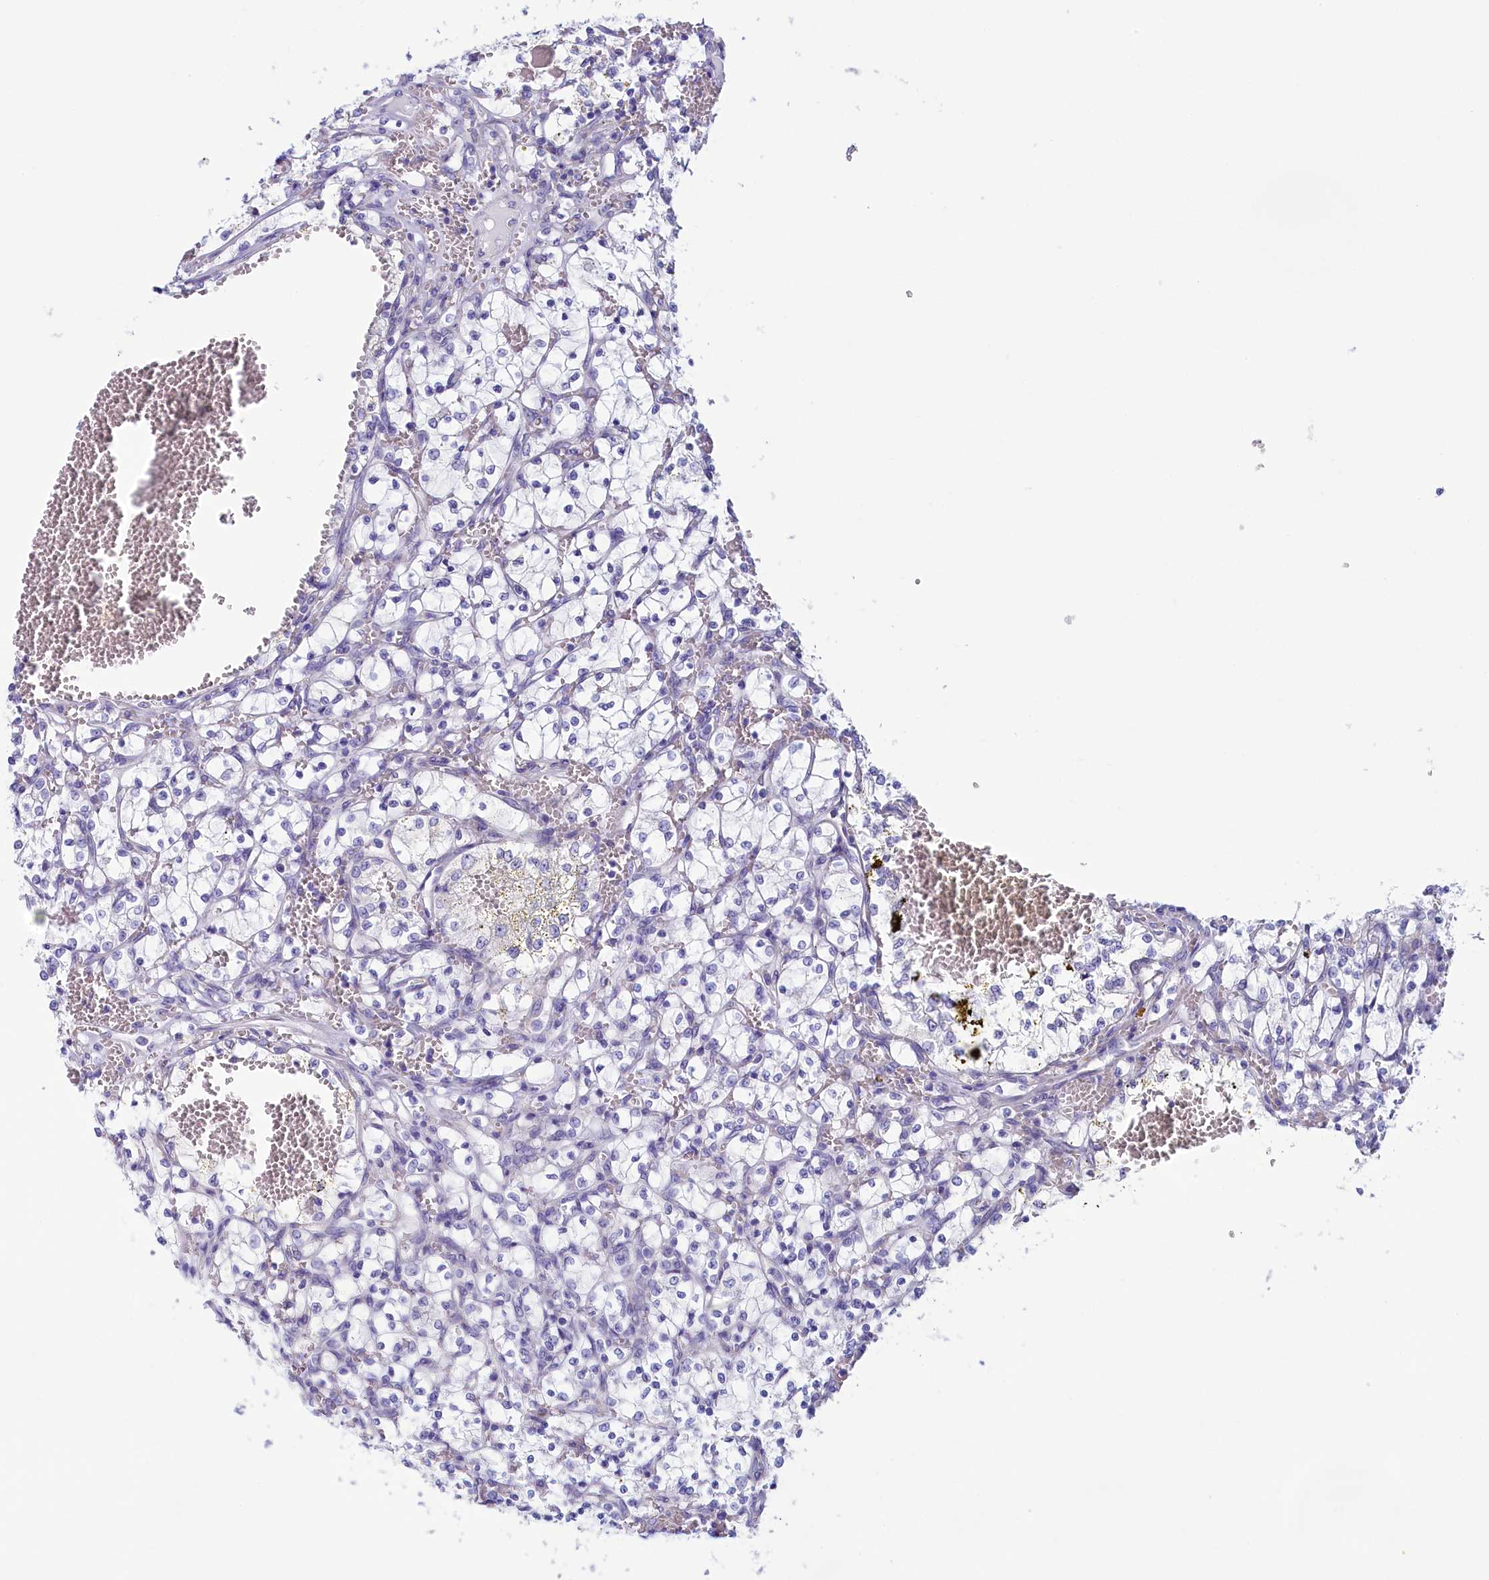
{"staining": {"intensity": "negative", "quantity": "none", "location": "none"}, "tissue": "renal cancer", "cell_type": "Tumor cells", "image_type": "cancer", "snomed": [{"axis": "morphology", "description": "Adenocarcinoma, NOS"}, {"axis": "topography", "description": "Kidney"}], "caption": "High magnification brightfield microscopy of renal cancer stained with DAB (3,3'-diaminobenzidine) (brown) and counterstained with hematoxylin (blue): tumor cells show no significant staining.", "gene": "SKA3", "patient": {"sex": "female", "age": 69}}